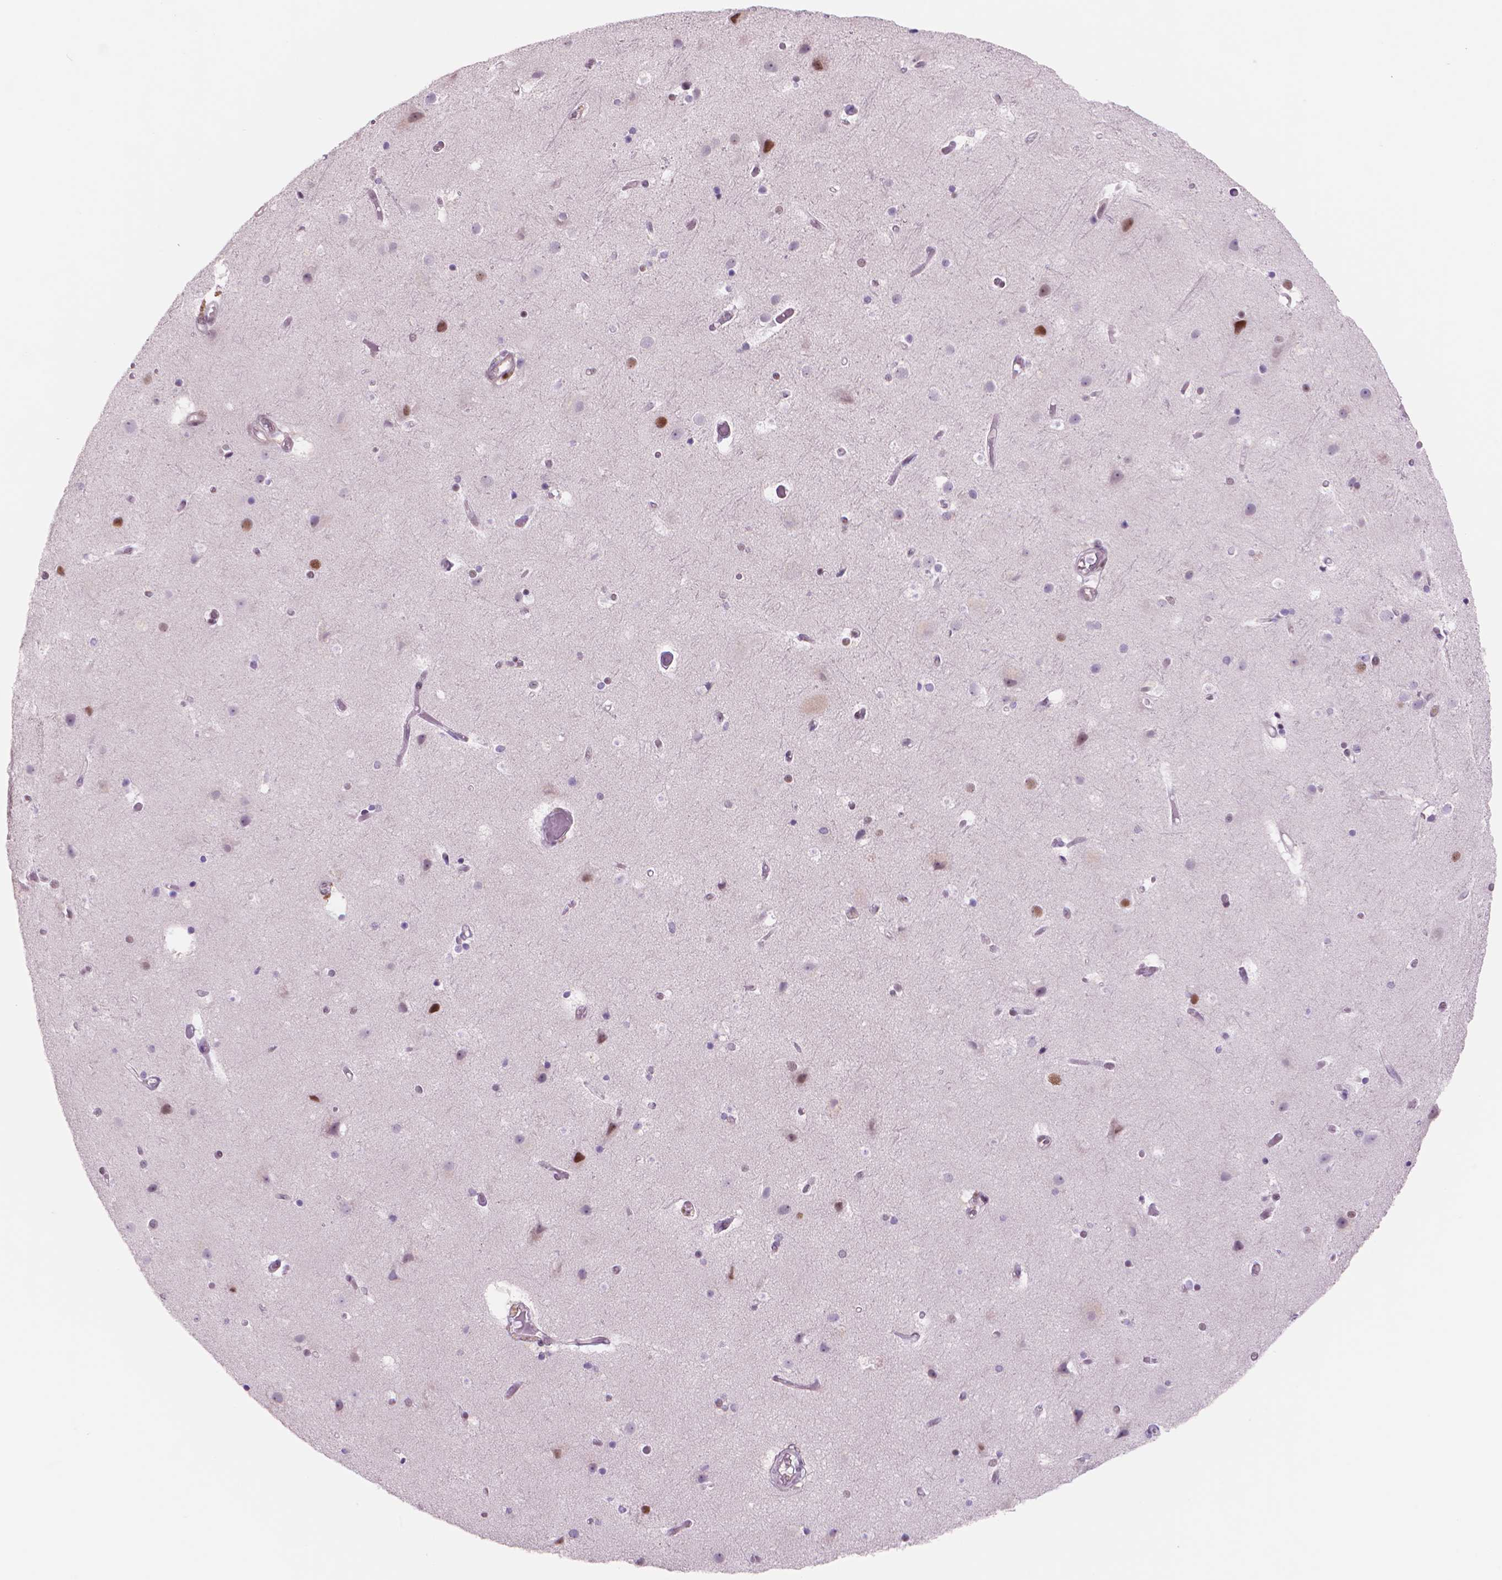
{"staining": {"intensity": "moderate", "quantity": "<25%", "location": "nuclear"}, "tissue": "cerebral cortex", "cell_type": "Endothelial cells", "image_type": "normal", "snomed": [{"axis": "morphology", "description": "Normal tissue, NOS"}, {"axis": "topography", "description": "Cerebral cortex"}], "caption": "Endothelial cells reveal low levels of moderate nuclear expression in about <25% of cells in unremarkable cerebral cortex. (IHC, brightfield microscopy, high magnification).", "gene": "POLR3D", "patient": {"sex": "female", "age": 52}}